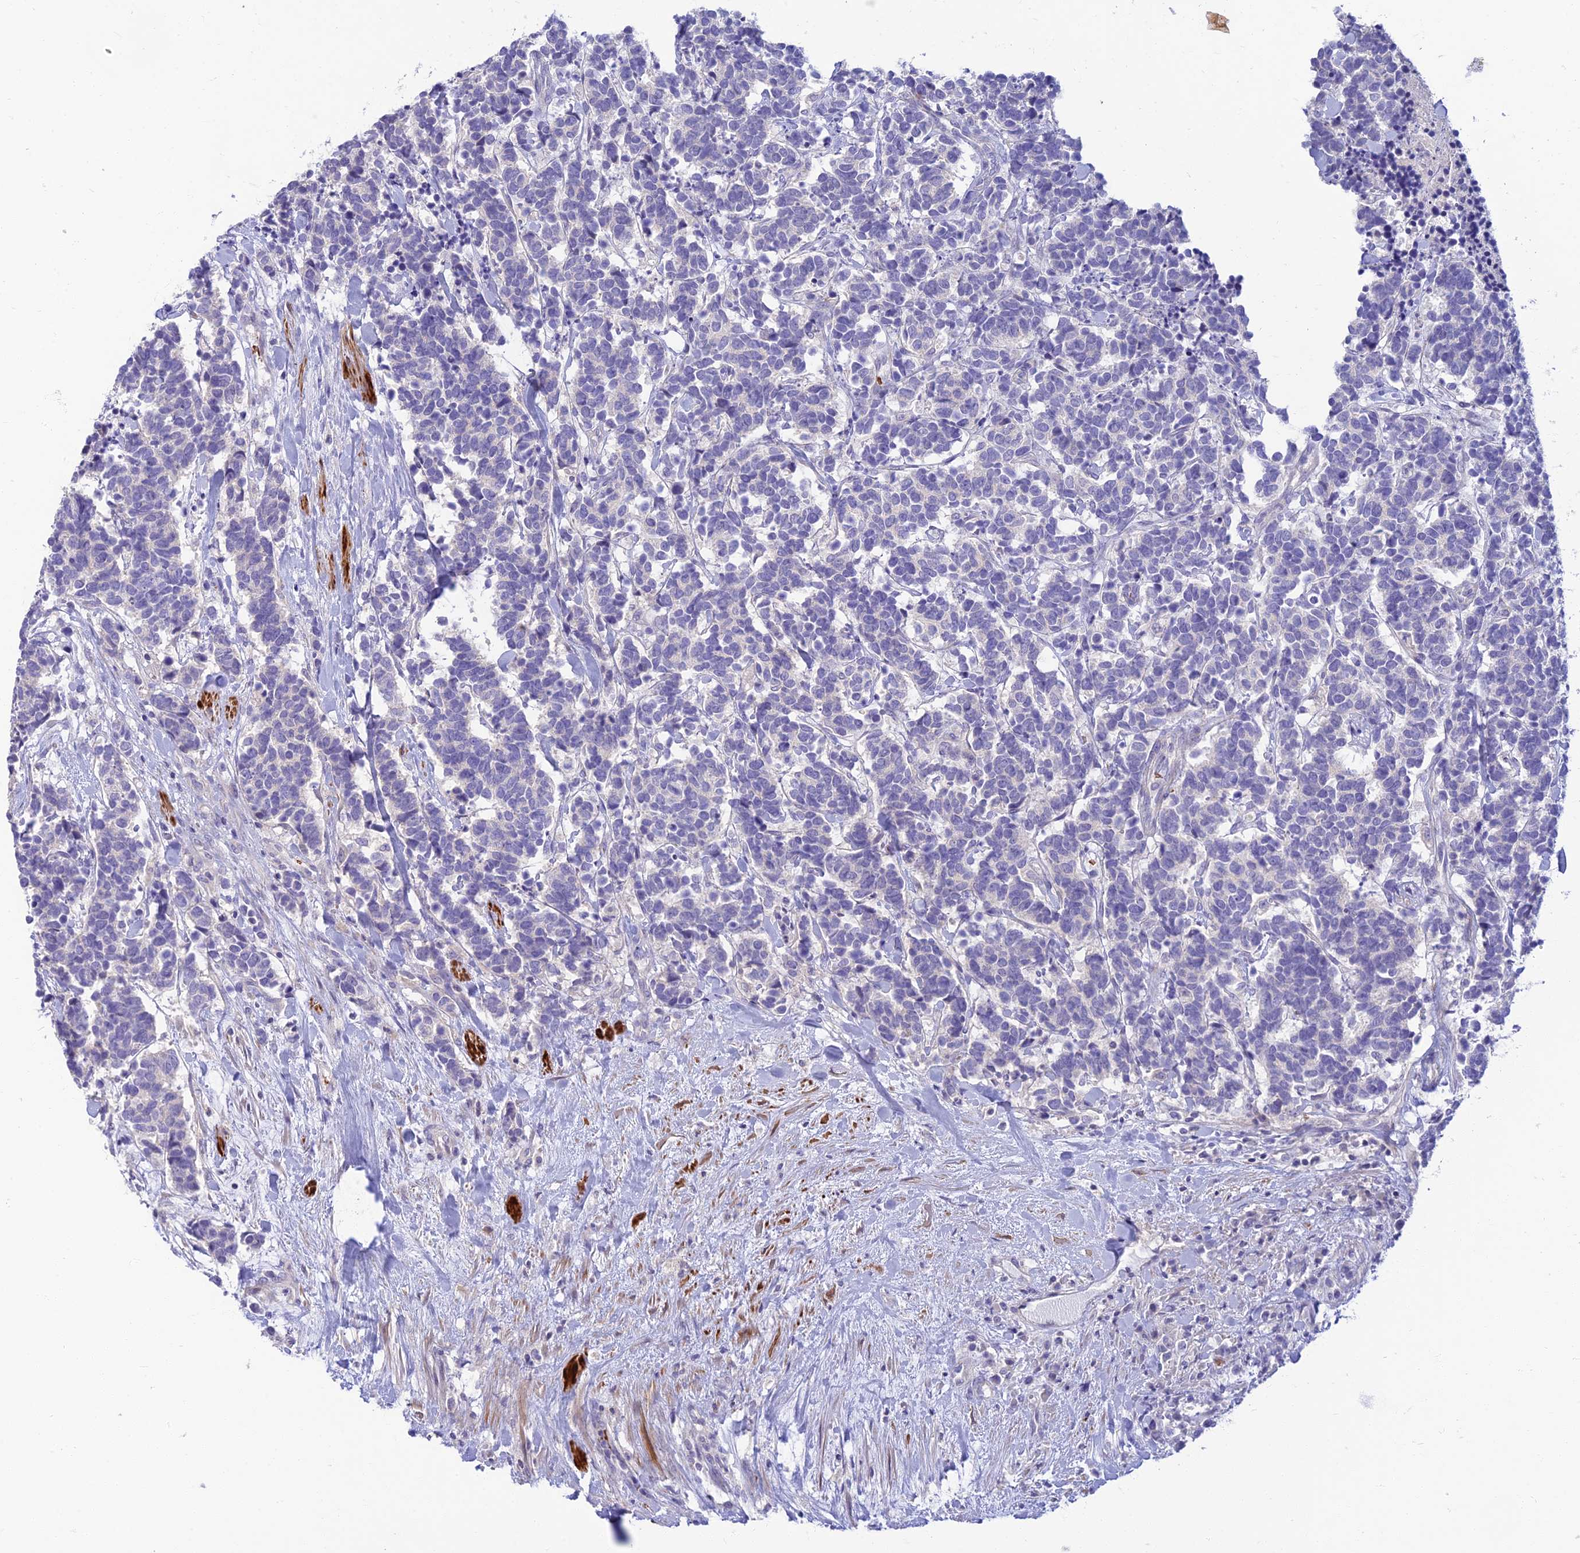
{"staining": {"intensity": "negative", "quantity": "none", "location": "none"}, "tissue": "carcinoid", "cell_type": "Tumor cells", "image_type": "cancer", "snomed": [{"axis": "morphology", "description": "Carcinoma, NOS"}, {"axis": "morphology", "description": "Carcinoid, malignant, NOS"}, {"axis": "topography", "description": "Prostate"}], "caption": "Immunohistochemistry (IHC) of human carcinoid exhibits no positivity in tumor cells. (Stains: DAB (3,3'-diaminobenzidine) immunohistochemistry (IHC) with hematoxylin counter stain, Microscopy: brightfield microscopy at high magnification).", "gene": "CLIP4", "patient": {"sex": "male", "age": 57}}